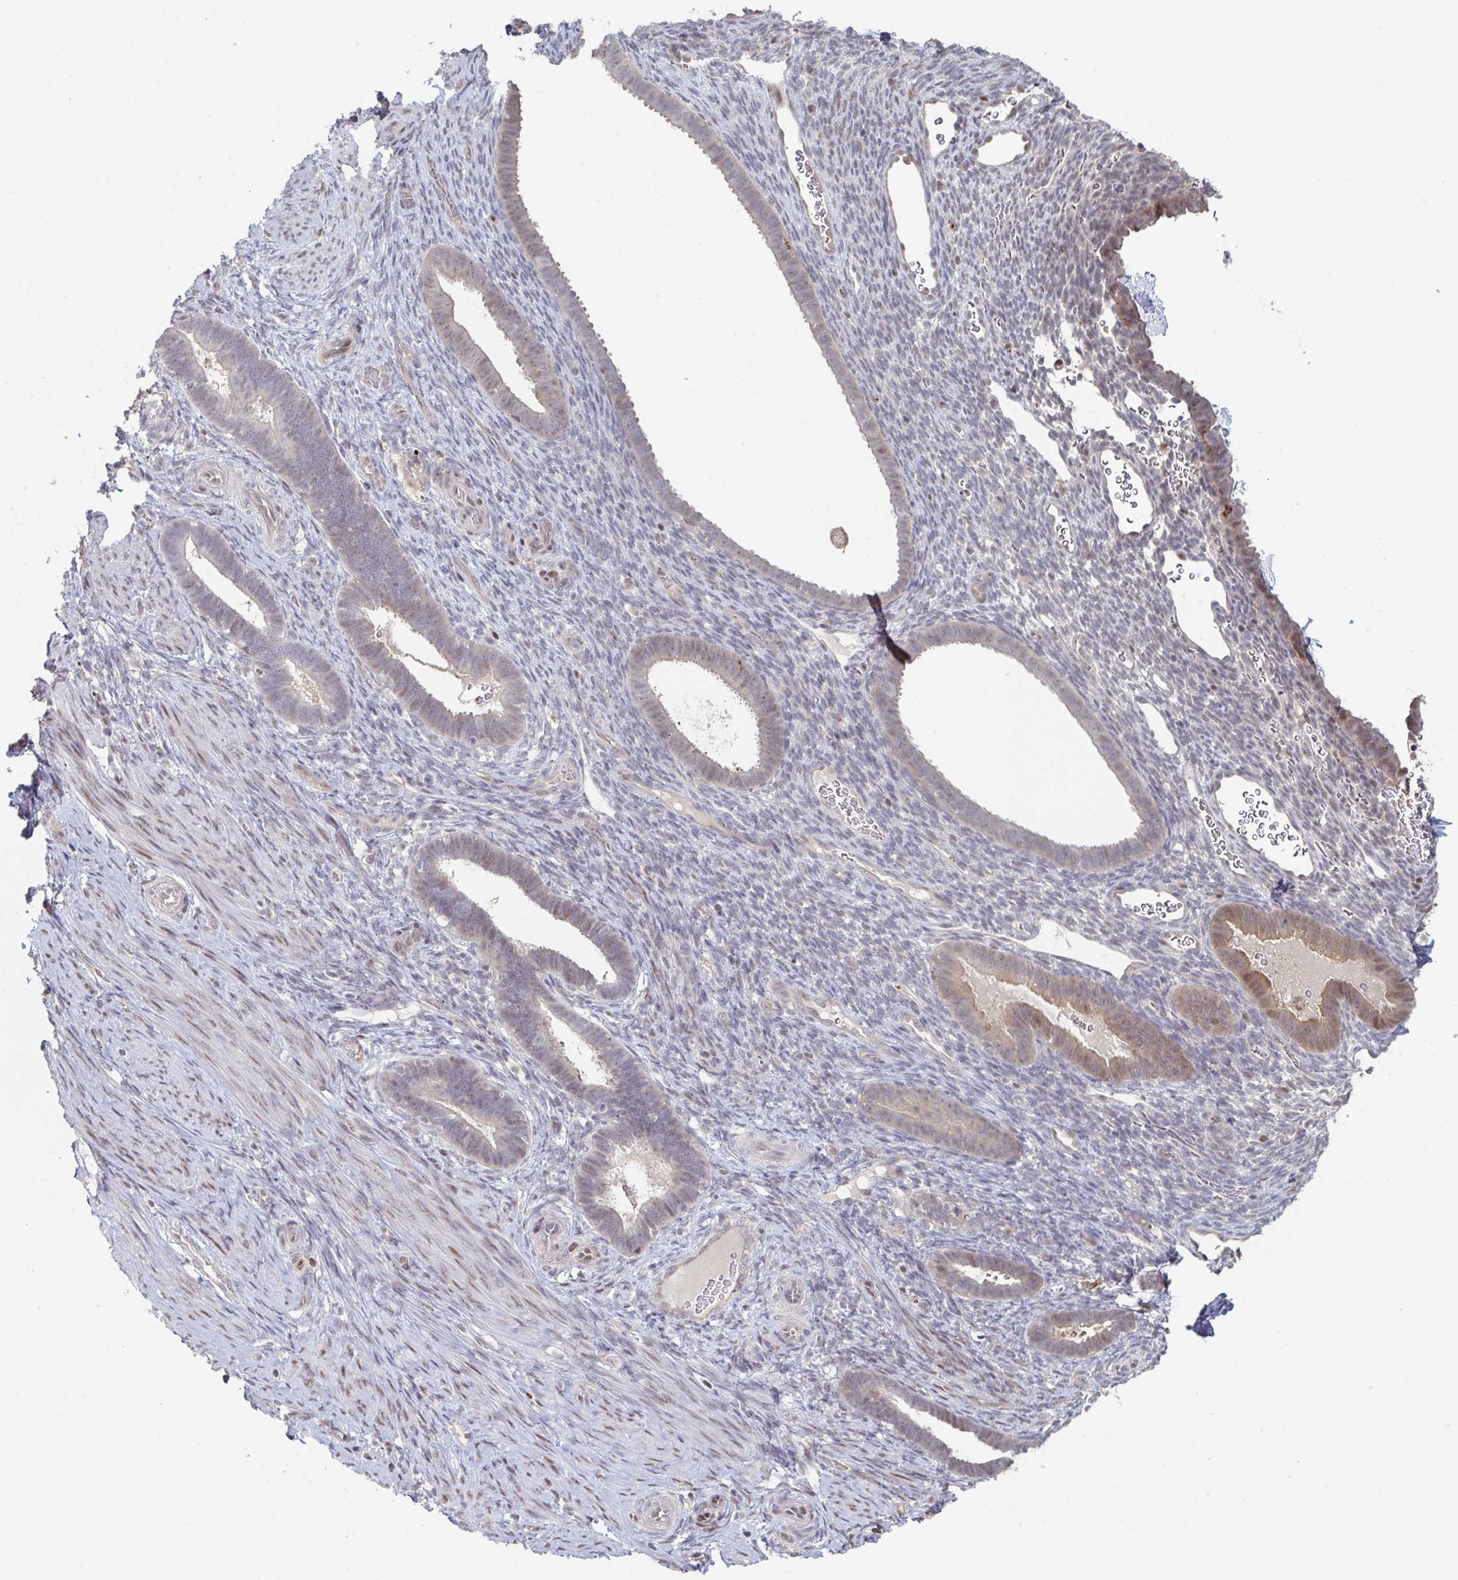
{"staining": {"intensity": "negative", "quantity": "none", "location": "none"}, "tissue": "endometrium", "cell_type": "Cells in endometrial stroma", "image_type": "normal", "snomed": [{"axis": "morphology", "description": "Normal tissue, NOS"}, {"axis": "topography", "description": "Endometrium"}], "caption": "DAB immunohistochemical staining of unremarkable human endometrium demonstrates no significant positivity in cells in endometrial stroma.", "gene": "ACD", "patient": {"sex": "female", "age": 34}}